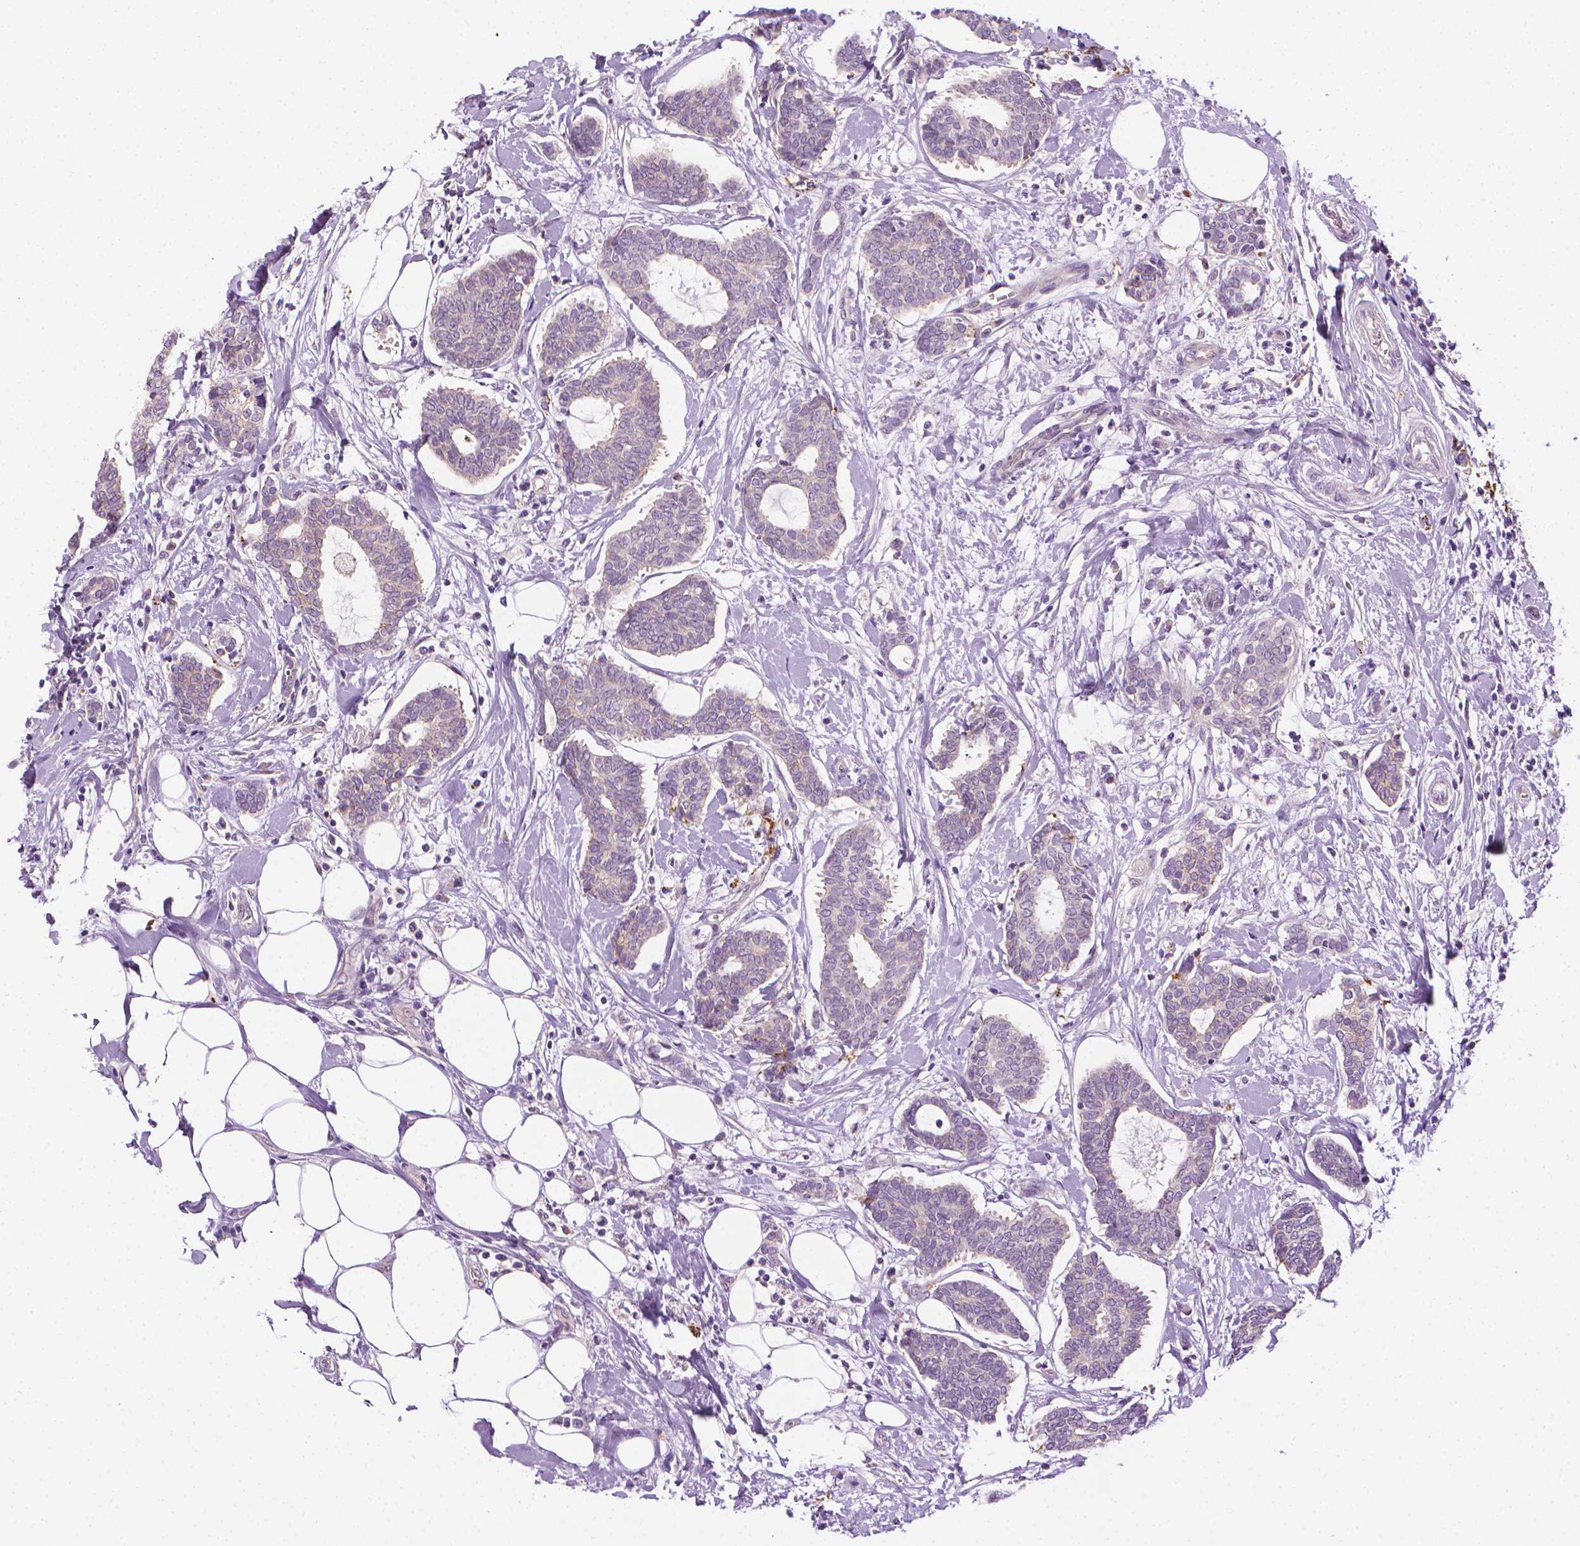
{"staining": {"intensity": "negative", "quantity": "none", "location": "none"}, "tissue": "breast cancer", "cell_type": "Tumor cells", "image_type": "cancer", "snomed": [{"axis": "morphology", "description": "Intraductal carcinoma, in situ"}, {"axis": "morphology", "description": "Duct carcinoma"}, {"axis": "morphology", "description": "Lobular carcinoma, in situ"}, {"axis": "topography", "description": "Breast"}], "caption": "The histopathology image shows no significant expression in tumor cells of breast cancer (infiltrating ductal carcinoma).", "gene": "MCOLN3", "patient": {"sex": "female", "age": 44}}